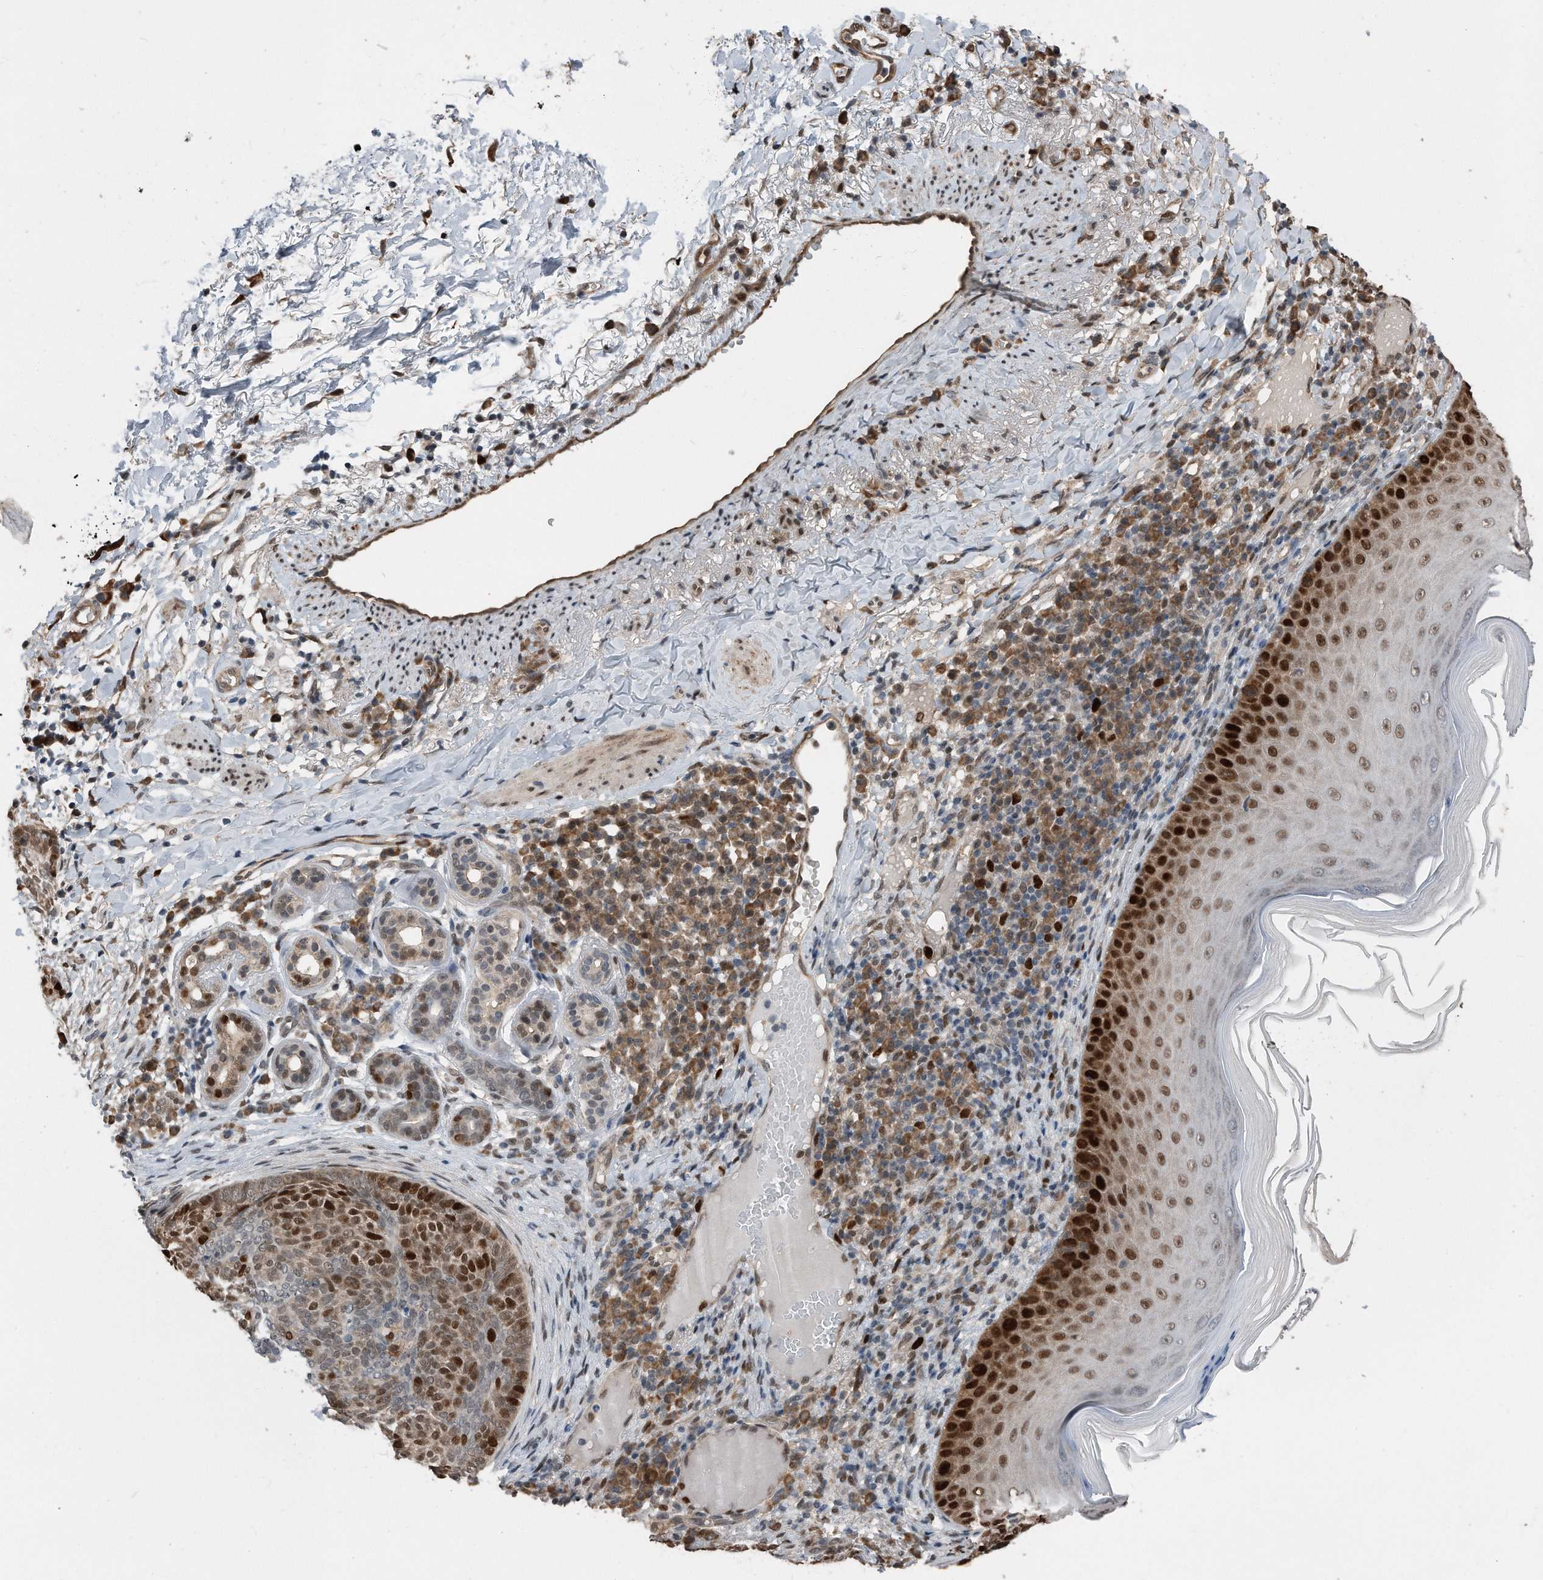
{"staining": {"intensity": "strong", "quantity": "25%-75%", "location": "nuclear"}, "tissue": "skin cancer", "cell_type": "Tumor cells", "image_type": "cancer", "snomed": [{"axis": "morphology", "description": "Basal cell carcinoma"}, {"axis": "topography", "description": "Skin"}], "caption": "An image of human basal cell carcinoma (skin) stained for a protein displays strong nuclear brown staining in tumor cells.", "gene": "PCNA", "patient": {"sex": "male", "age": 85}}